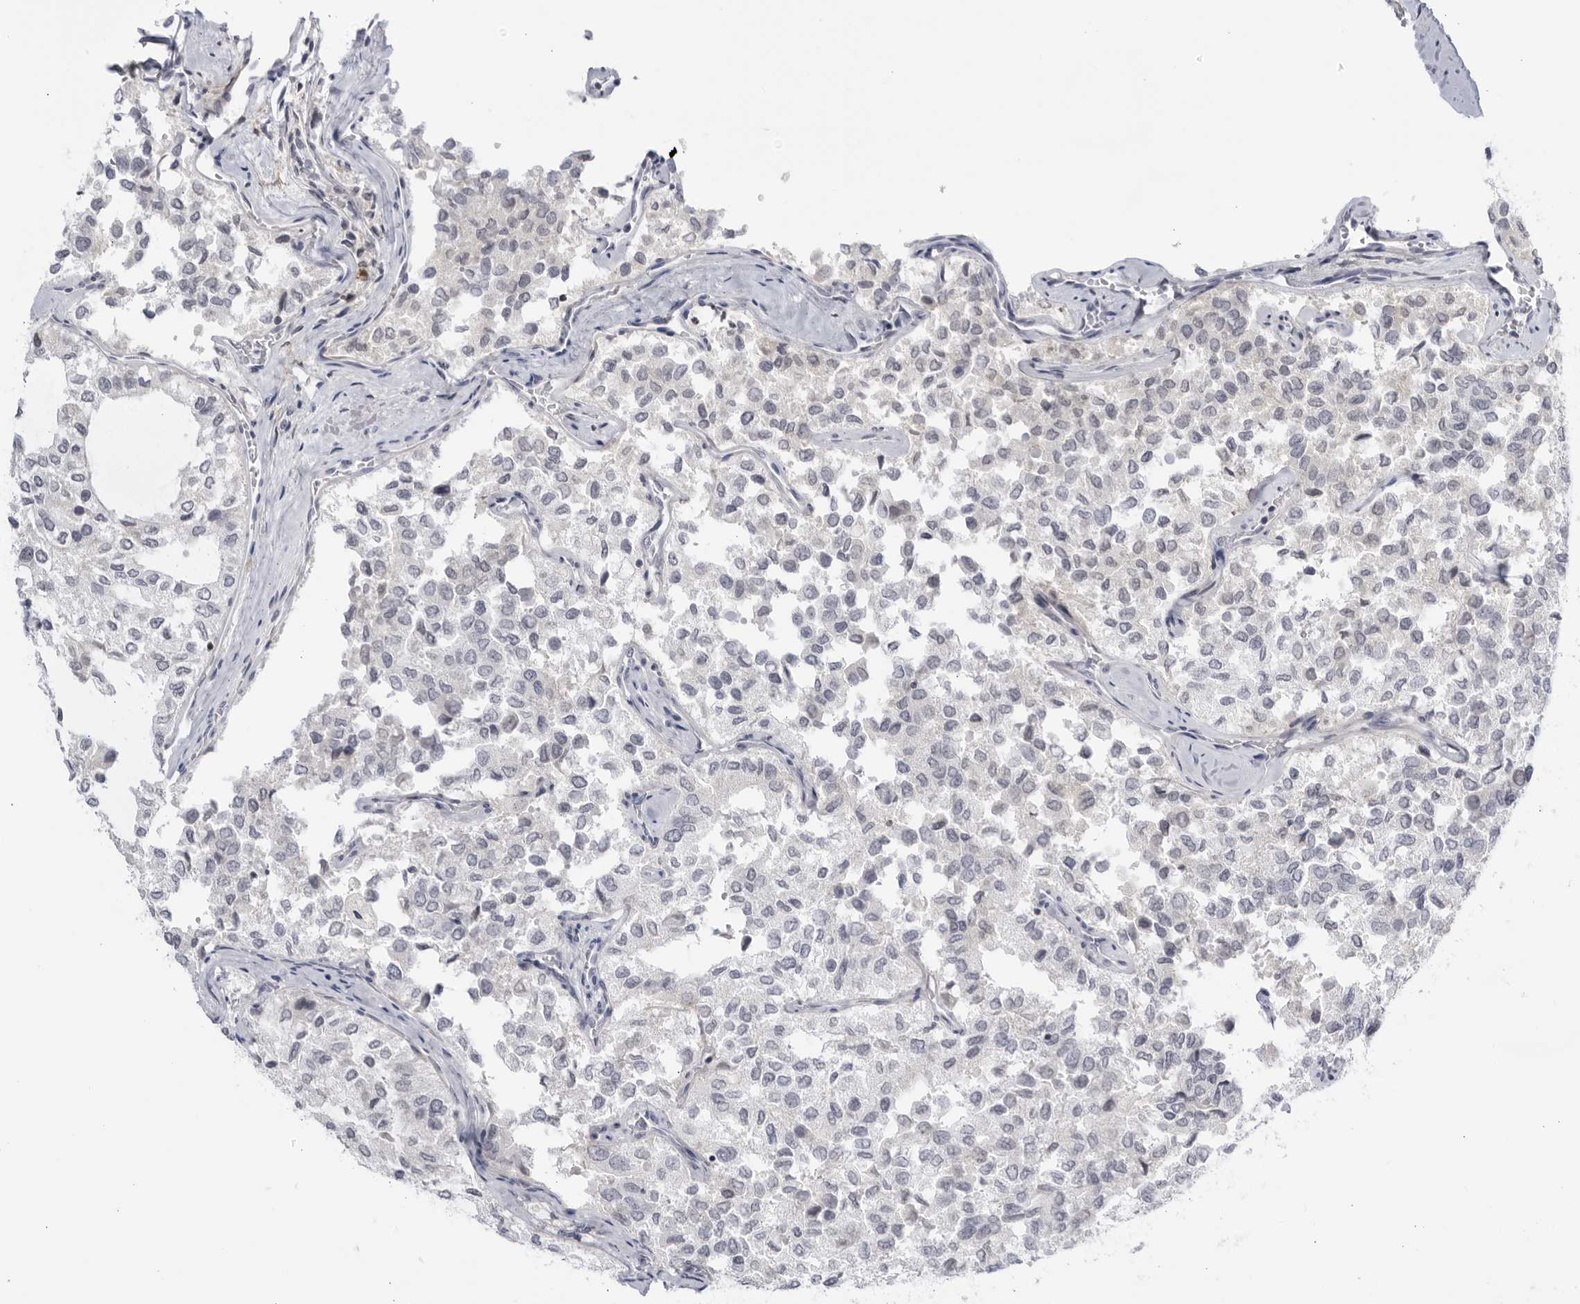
{"staining": {"intensity": "negative", "quantity": "none", "location": "none"}, "tissue": "thyroid cancer", "cell_type": "Tumor cells", "image_type": "cancer", "snomed": [{"axis": "morphology", "description": "Follicular adenoma carcinoma, NOS"}, {"axis": "topography", "description": "Thyroid gland"}], "caption": "Protein analysis of thyroid cancer demonstrates no significant expression in tumor cells.", "gene": "CNBD1", "patient": {"sex": "male", "age": 75}}